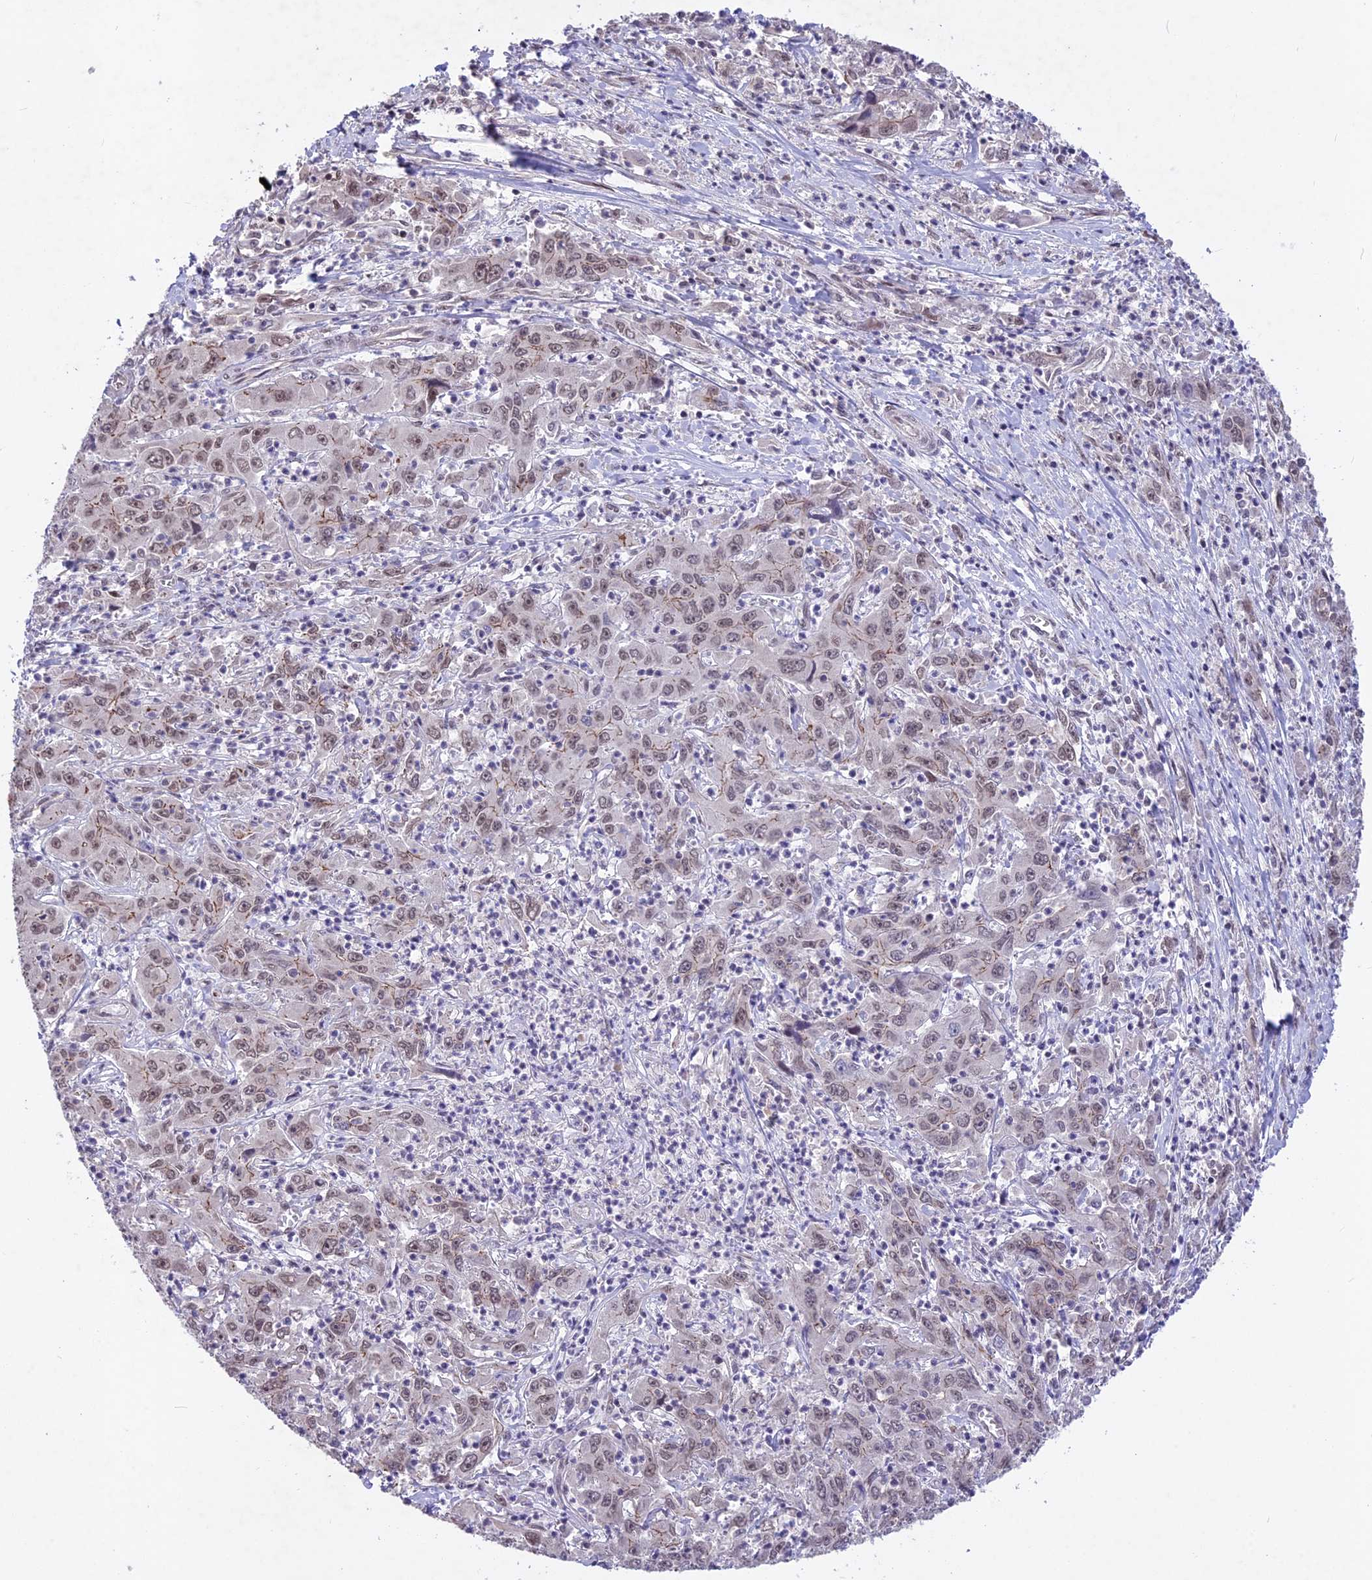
{"staining": {"intensity": "moderate", "quantity": "25%-75%", "location": "nuclear"}, "tissue": "liver cancer", "cell_type": "Tumor cells", "image_type": "cancer", "snomed": [{"axis": "morphology", "description": "Carcinoma, Hepatocellular, NOS"}, {"axis": "topography", "description": "Liver"}], "caption": "There is medium levels of moderate nuclear positivity in tumor cells of liver cancer, as demonstrated by immunohistochemical staining (brown color).", "gene": "DIS3", "patient": {"sex": "male", "age": 63}}